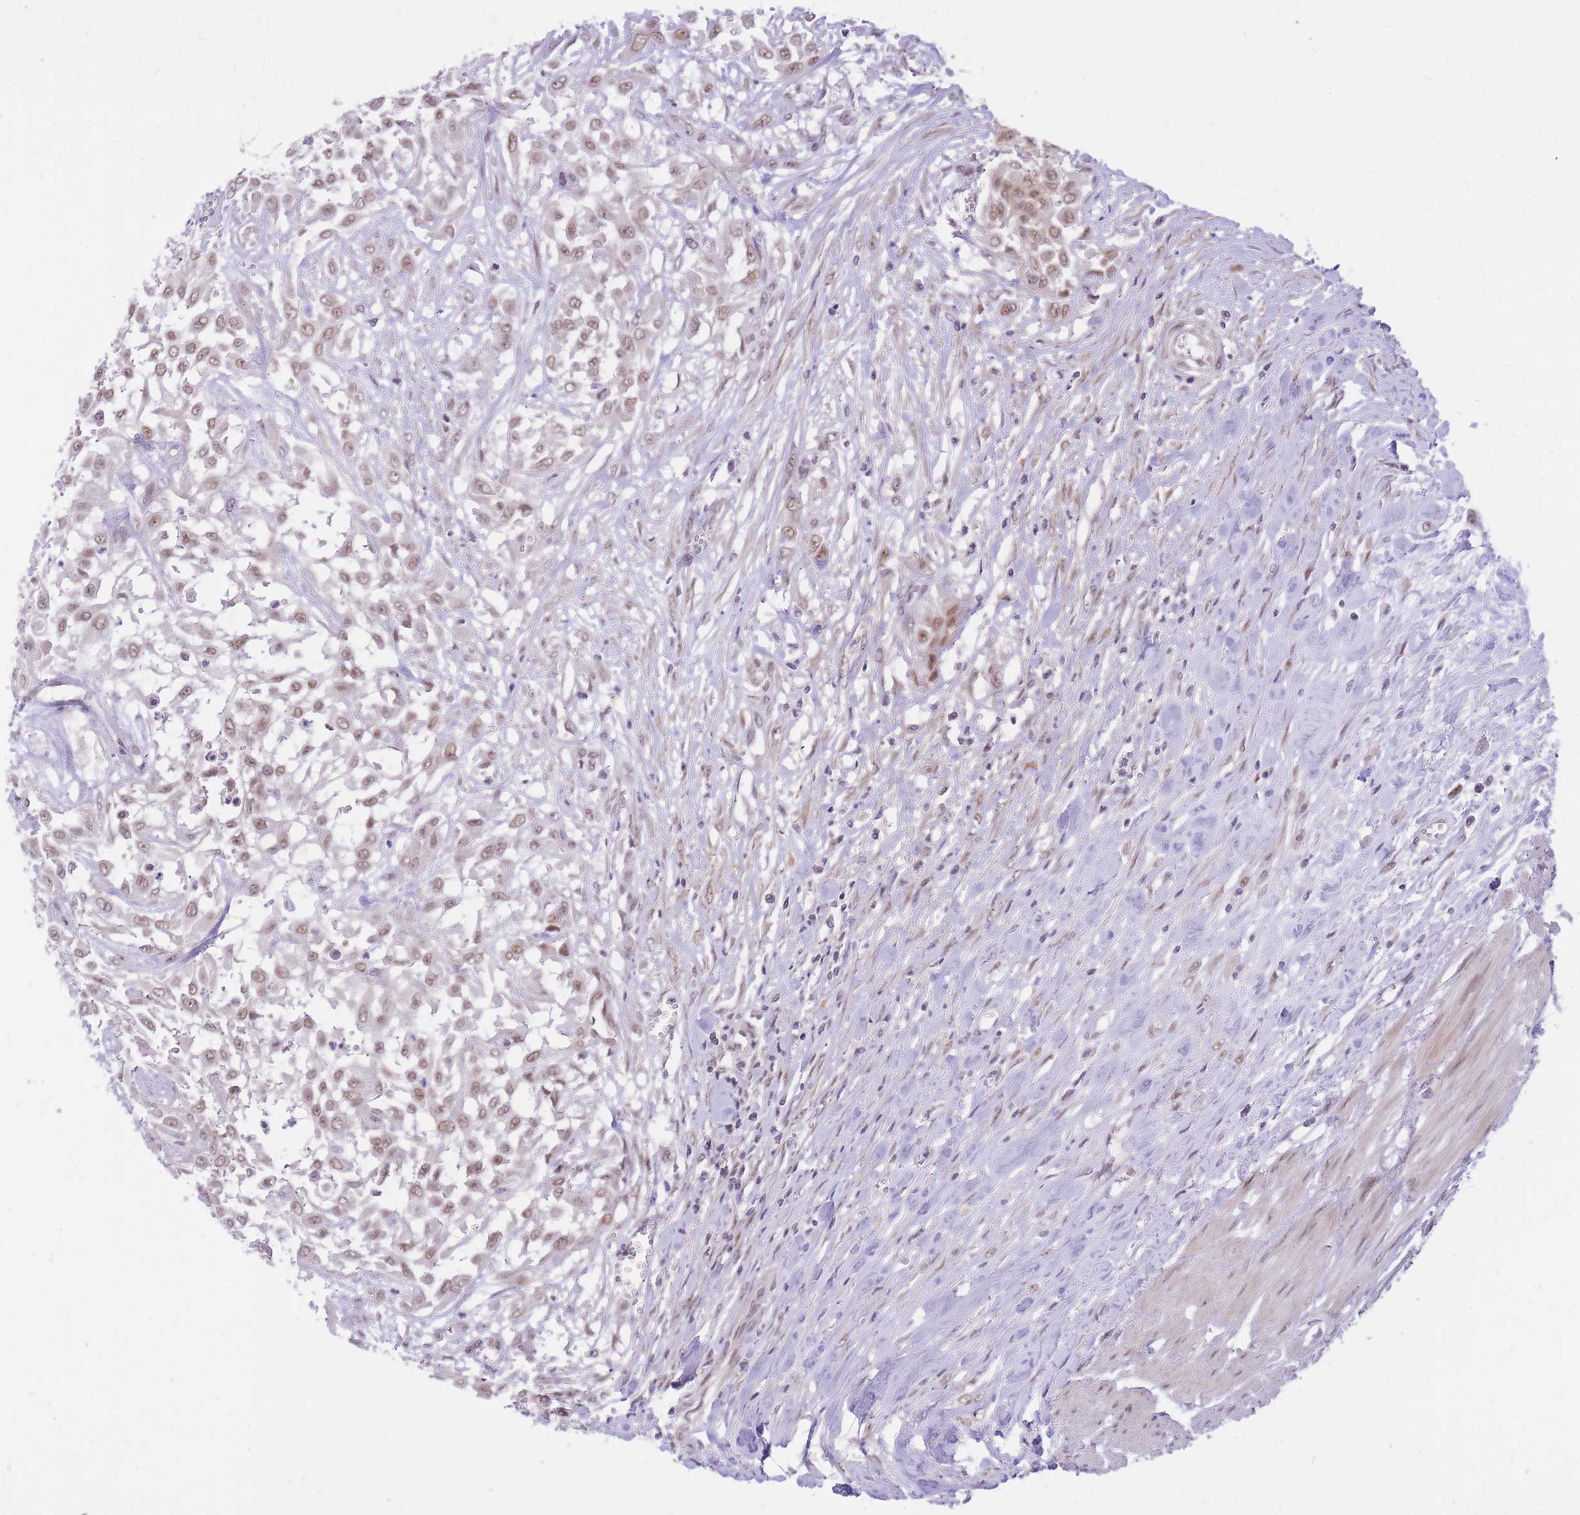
{"staining": {"intensity": "weak", "quantity": ">75%", "location": "nuclear"}, "tissue": "urothelial cancer", "cell_type": "Tumor cells", "image_type": "cancer", "snomed": [{"axis": "morphology", "description": "Urothelial carcinoma, High grade"}, {"axis": "topography", "description": "Urinary bladder"}], "caption": "The photomicrograph exhibits immunohistochemical staining of urothelial cancer. There is weak nuclear staining is present in approximately >75% of tumor cells.", "gene": "MINDY2", "patient": {"sex": "male", "age": 57}}